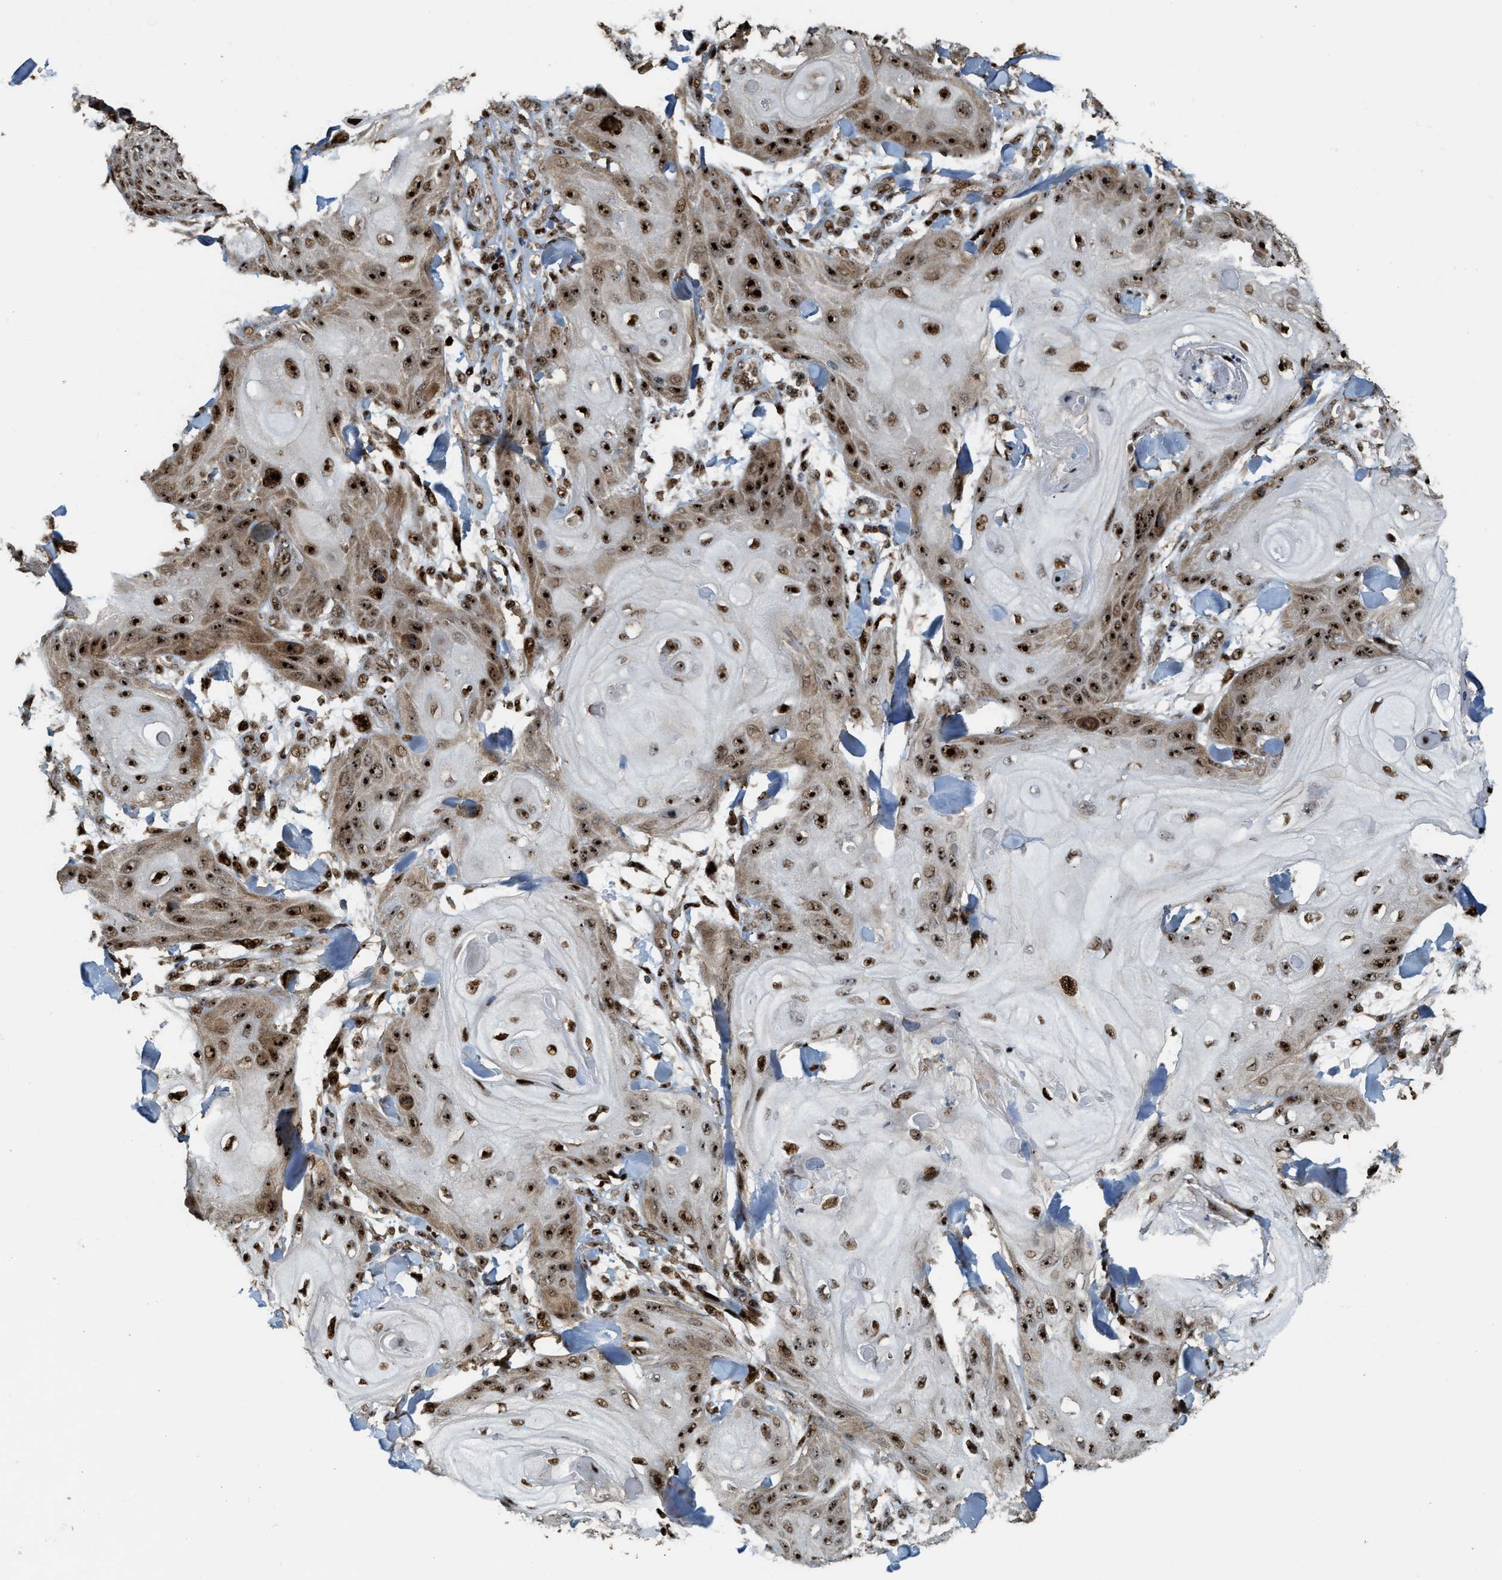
{"staining": {"intensity": "strong", "quantity": ">75%", "location": "nuclear"}, "tissue": "skin cancer", "cell_type": "Tumor cells", "image_type": "cancer", "snomed": [{"axis": "morphology", "description": "Squamous cell carcinoma, NOS"}, {"axis": "topography", "description": "Skin"}], "caption": "A high amount of strong nuclear staining is present in approximately >75% of tumor cells in skin cancer (squamous cell carcinoma) tissue.", "gene": "ZNF687", "patient": {"sex": "male", "age": 74}}